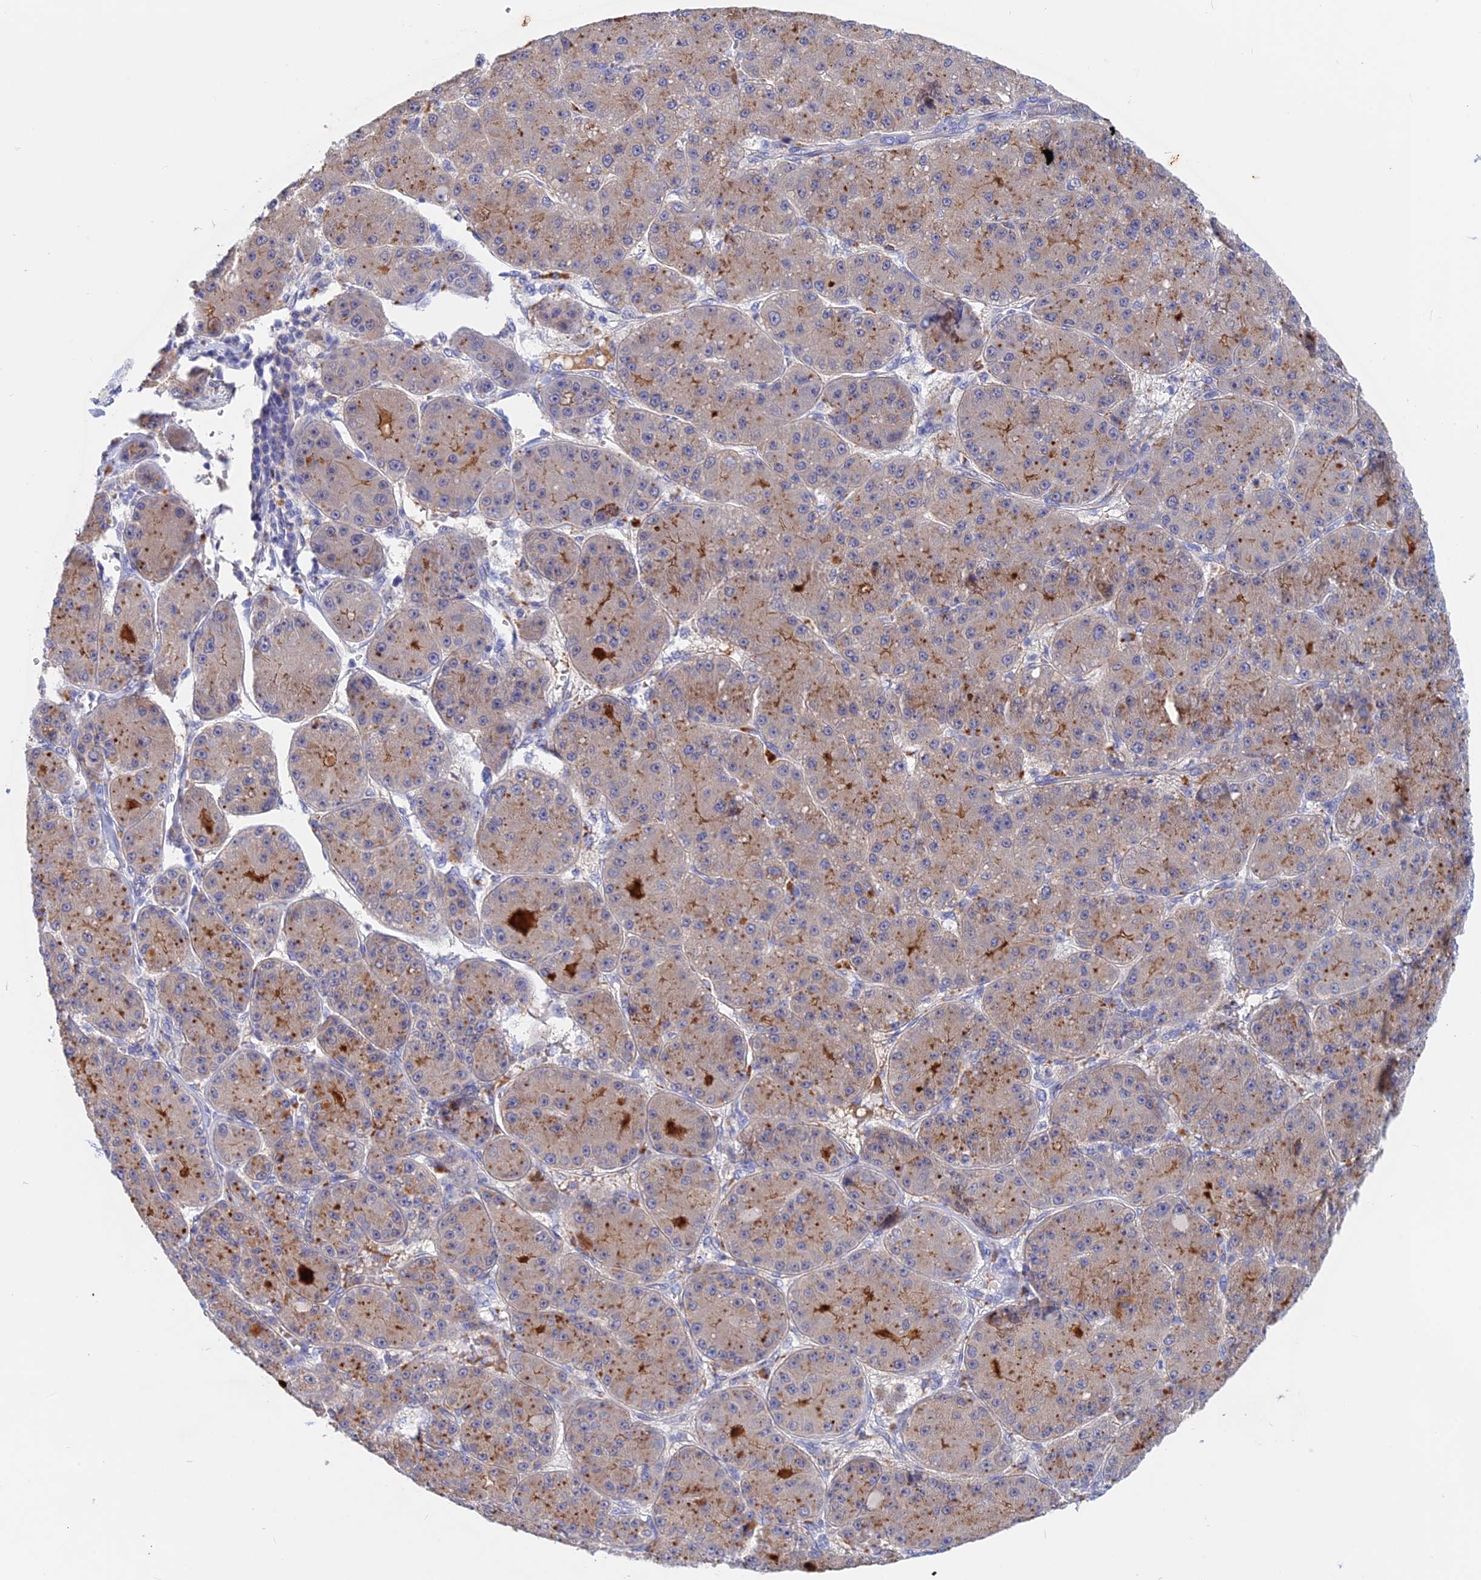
{"staining": {"intensity": "moderate", "quantity": ">75%", "location": "cytoplasmic/membranous"}, "tissue": "liver cancer", "cell_type": "Tumor cells", "image_type": "cancer", "snomed": [{"axis": "morphology", "description": "Carcinoma, Hepatocellular, NOS"}, {"axis": "topography", "description": "Liver"}], "caption": "Hepatocellular carcinoma (liver) tissue shows moderate cytoplasmic/membranous expression in about >75% of tumor cells, visualized by immunohistochemistry. (IHC, brightfield microscopy, high magnification).", "gene": "GK5", "patient": {"sex": "male", "age": 67}}